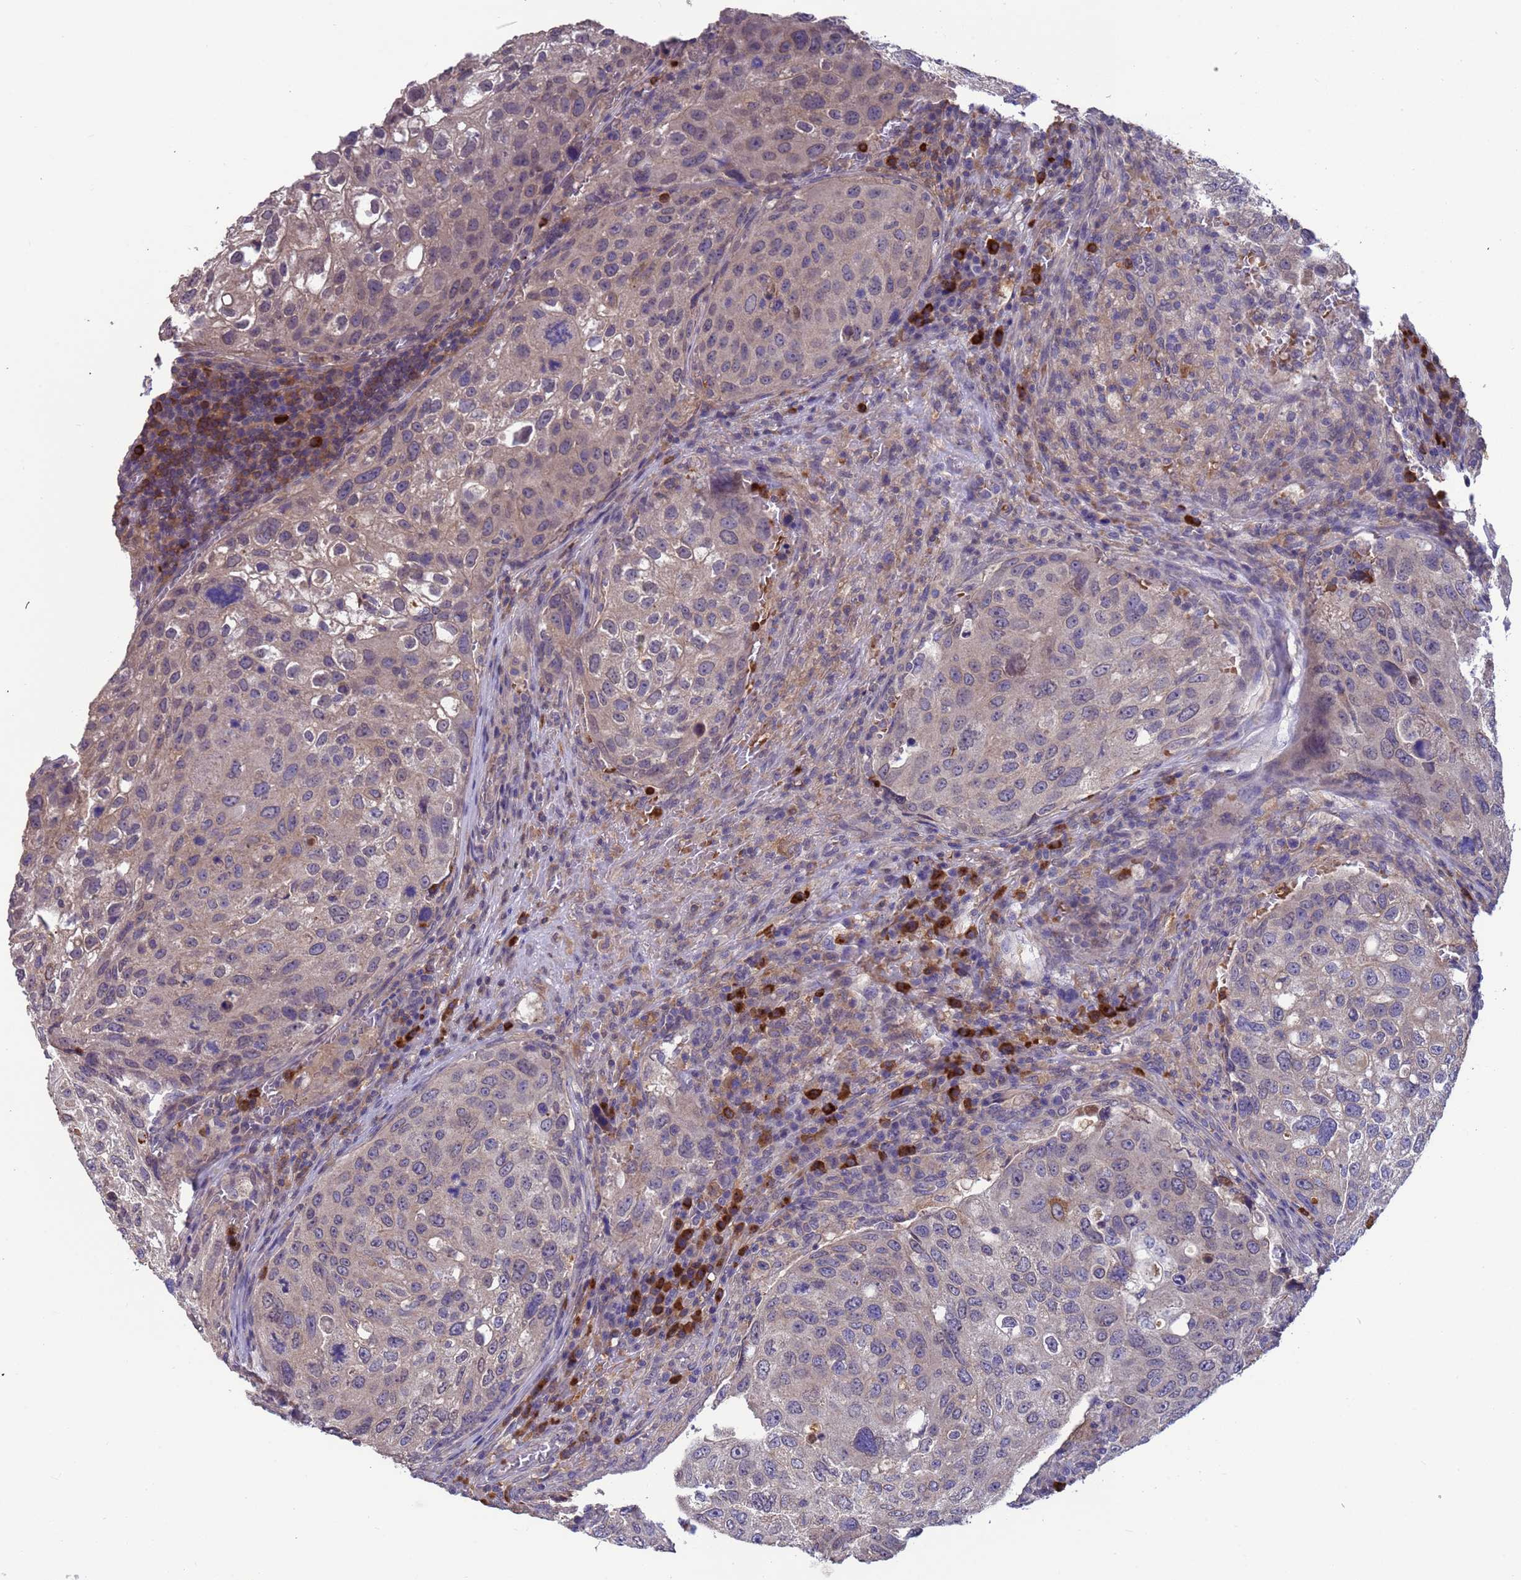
{"staining": {"intensity": "weak", "quantity": "25%-75%", "location": "cytoplasmic/membranous"}, "tissue": "urothelial cancer", "cell_type": "Tumor cells", "image_type": "cancer", "snomed": [{"axis": "morphology", "description": "Urothelial carcinoma, High grade"}, {"axis": "topography", "description": "Lymph node"}, {"axis": "topography", "description": "Urinary bladder"}], "caption": "About 25%-75% of tumor cells in human high-grade urothelial carcinoma demonstrate weak cytoplasmic/membranous protein positivity as visualized by brown immunohistochemical staining.", "gene": "AMPD3", "patient": {"sex": "male", "age": 51}}